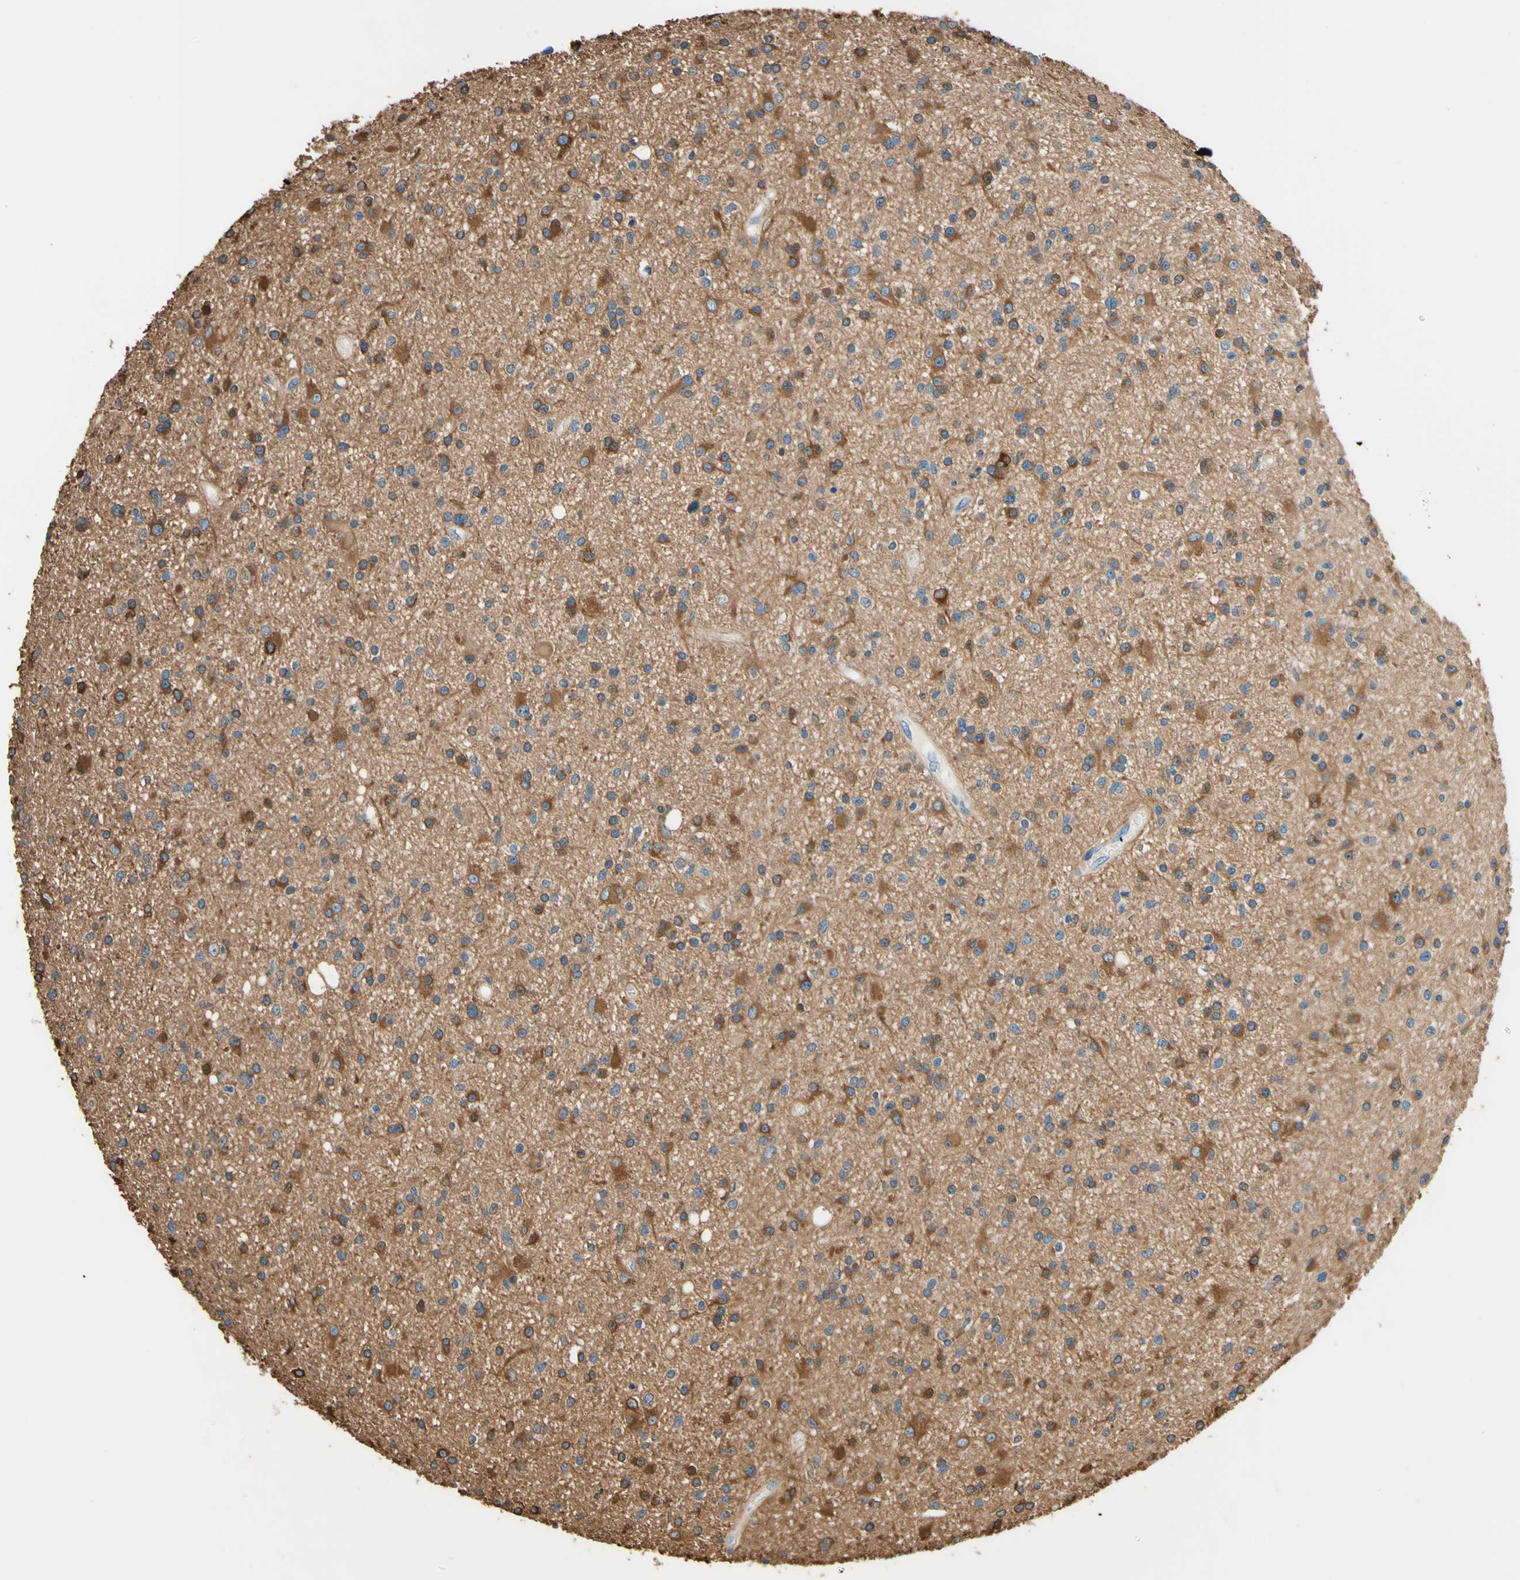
{"staining": {"intensity": "strong", "quantity": "<25%", "location": "cytoplasmic/membranous"}, "tissue": "glioma", "cell_type": "Tumor cells", "image_type": "cancer", "snomed": [{"axis": "morphology", "description": "Glioma, malignant, High grade"}, {"axis": "topography", "description": "Brain"}], "caption": "The photomicrograph displays a brown stain indicating the presence of a protein in the cytoplasmic/membranous of tumor cells in glioma.", "gene": "DPYSL3", "patient": {"sex": "male", "age": 33}}